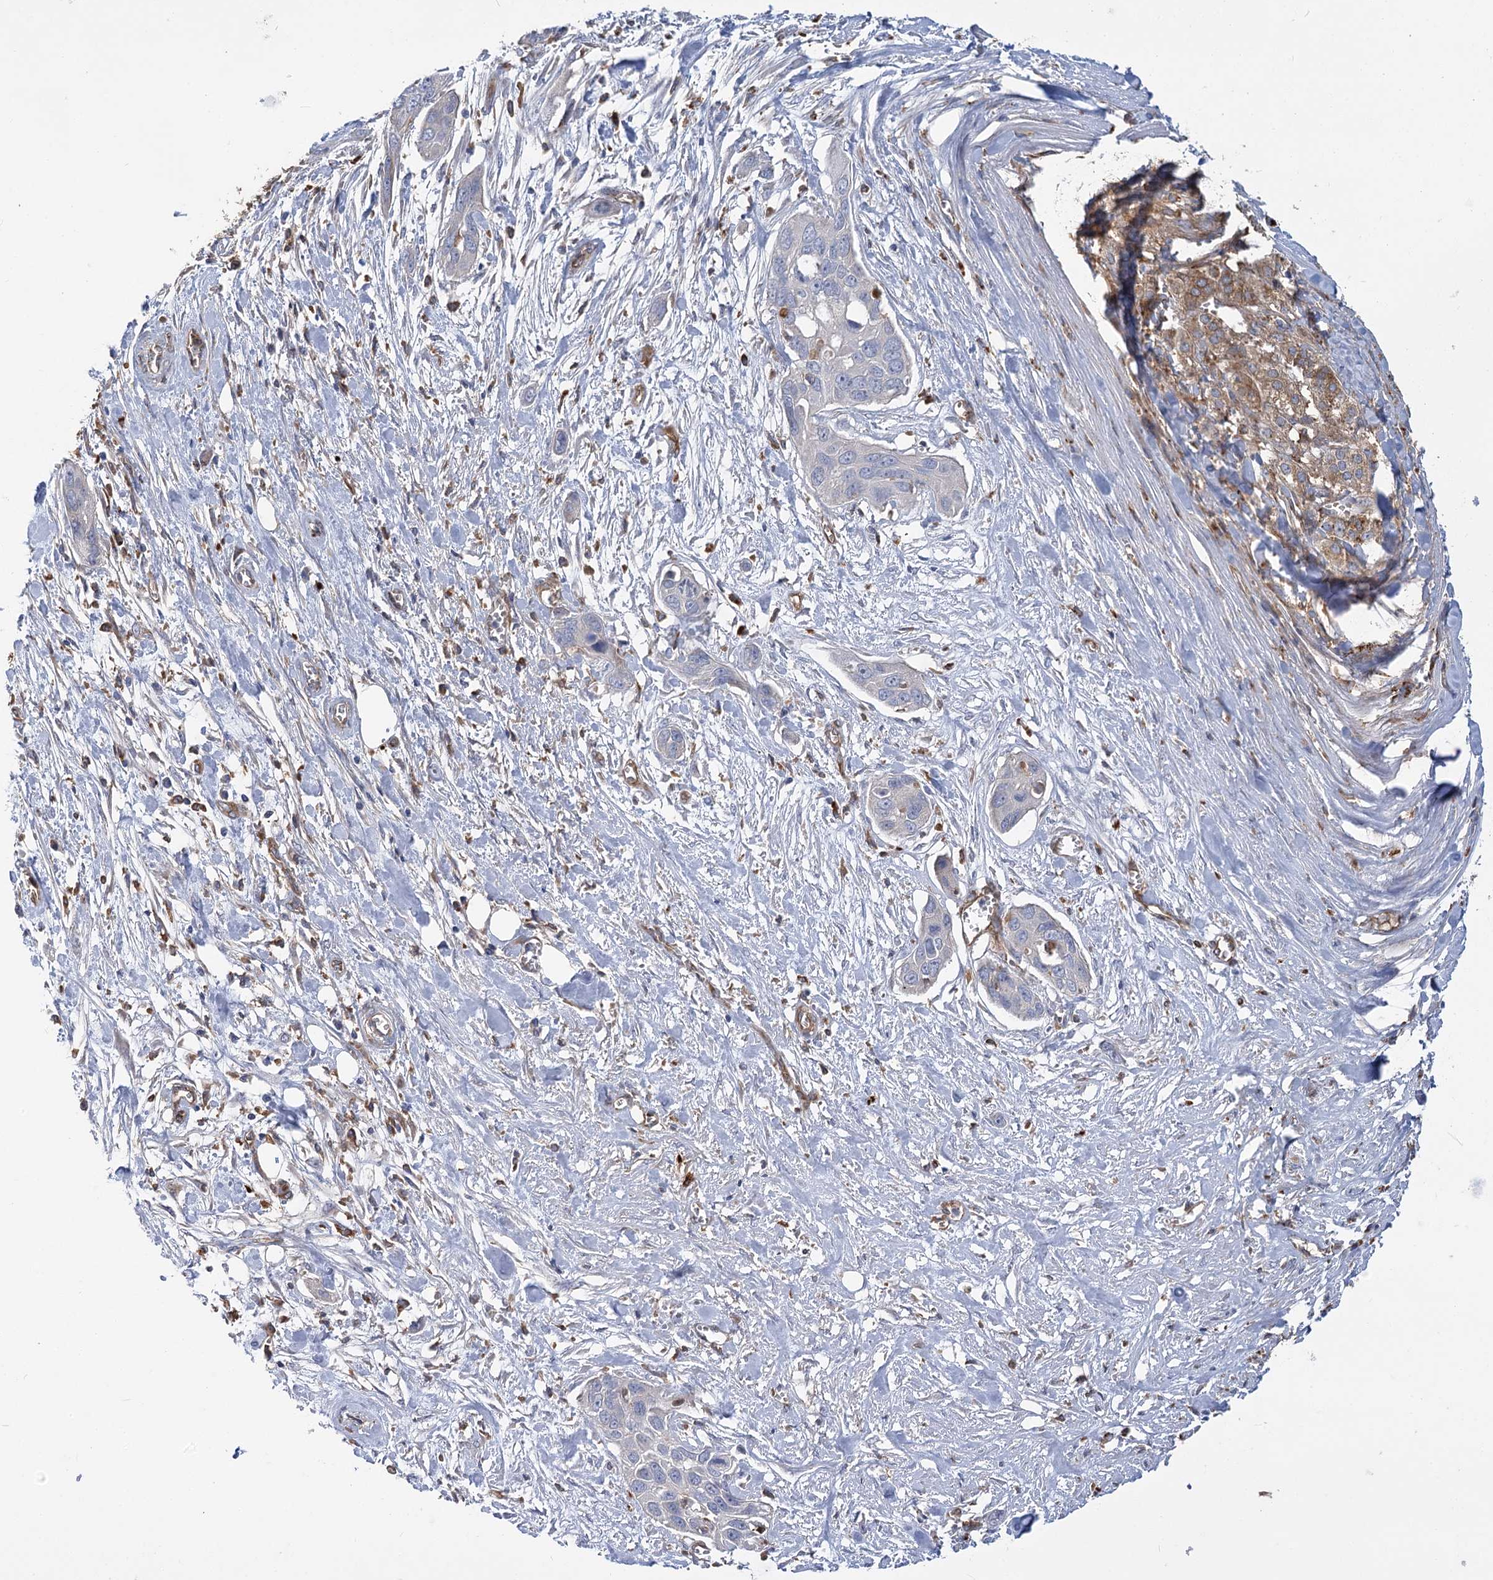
{"staining": {"intensity": "negative", "quantity": "none", "location": "none"}, "tissue": "pancreatic cancer", "cell_type": "Tumor cells", "image_type": "cancer", "snomed": [{"axis": "morphology", "description": "Adenocarcinoma, NOS"}, {"axis": "topography", "description": "Pancreas"}], "caption": "This is an immunohistochemistry micrograph of pancreatic adenocarcinoma. There is no staining in tumor cells.", "gene": "GUSB", "patient": {"sex": "female", "age": 60}}